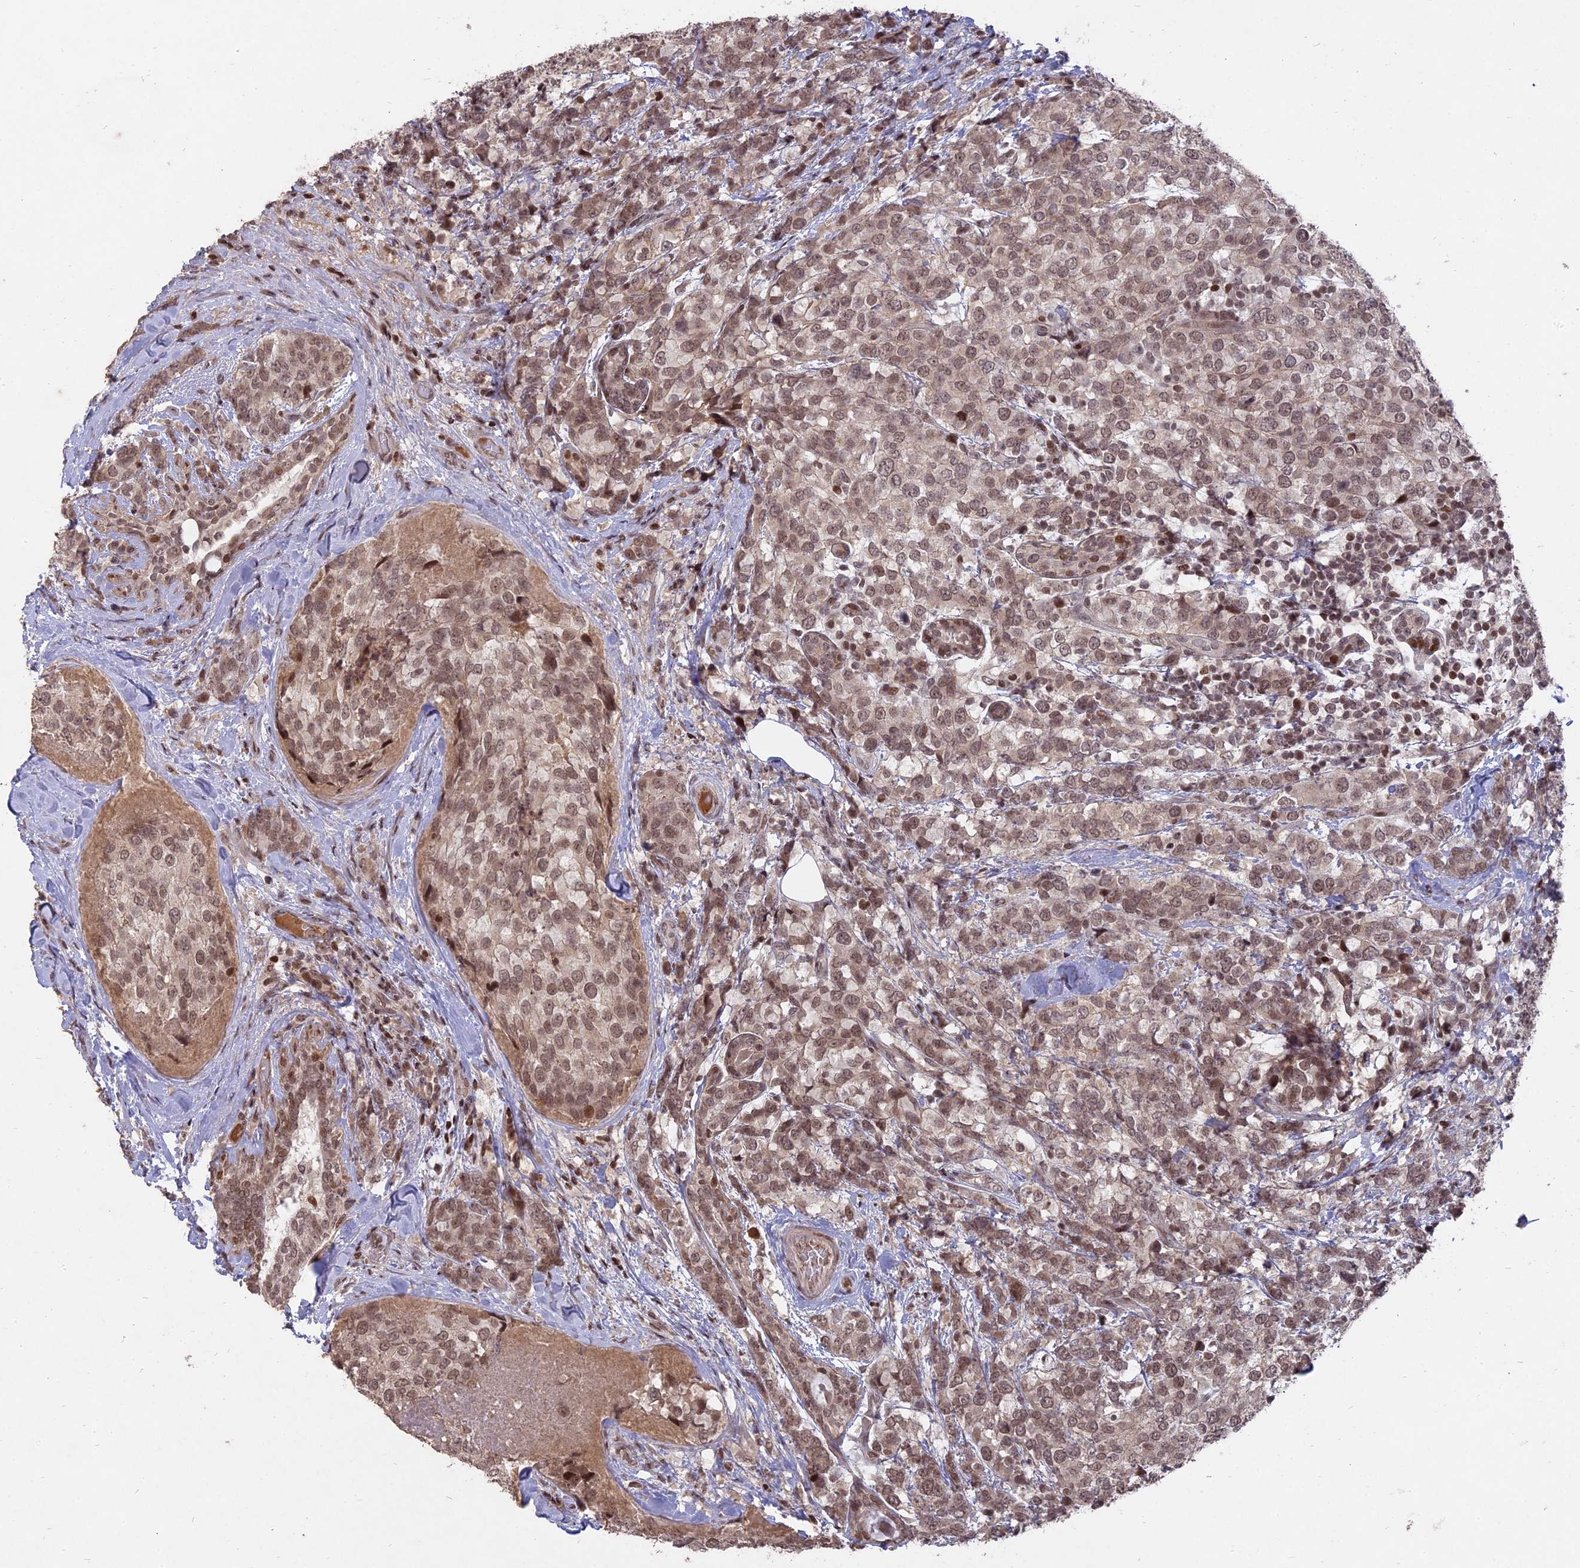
{"staining": {"intensity": "weak", "quantity": ">75%", "location": "nuclear"}, "tissue": "breast cancer", "cell_type": "Tumor cells", "image_type": "cancer", "snomed": [{"axis": "morphology", "description": "Lobular carcinoma"}, {"axis": "topography", "description": "Breast"}], "caption": "Human breast cancer stained for a protein (brown) exhibits weak nuclear positive staining in approximately >75% of tumor cells.", "gene": "NR1H3", "patient": {"sex": "female", "age": 59}}